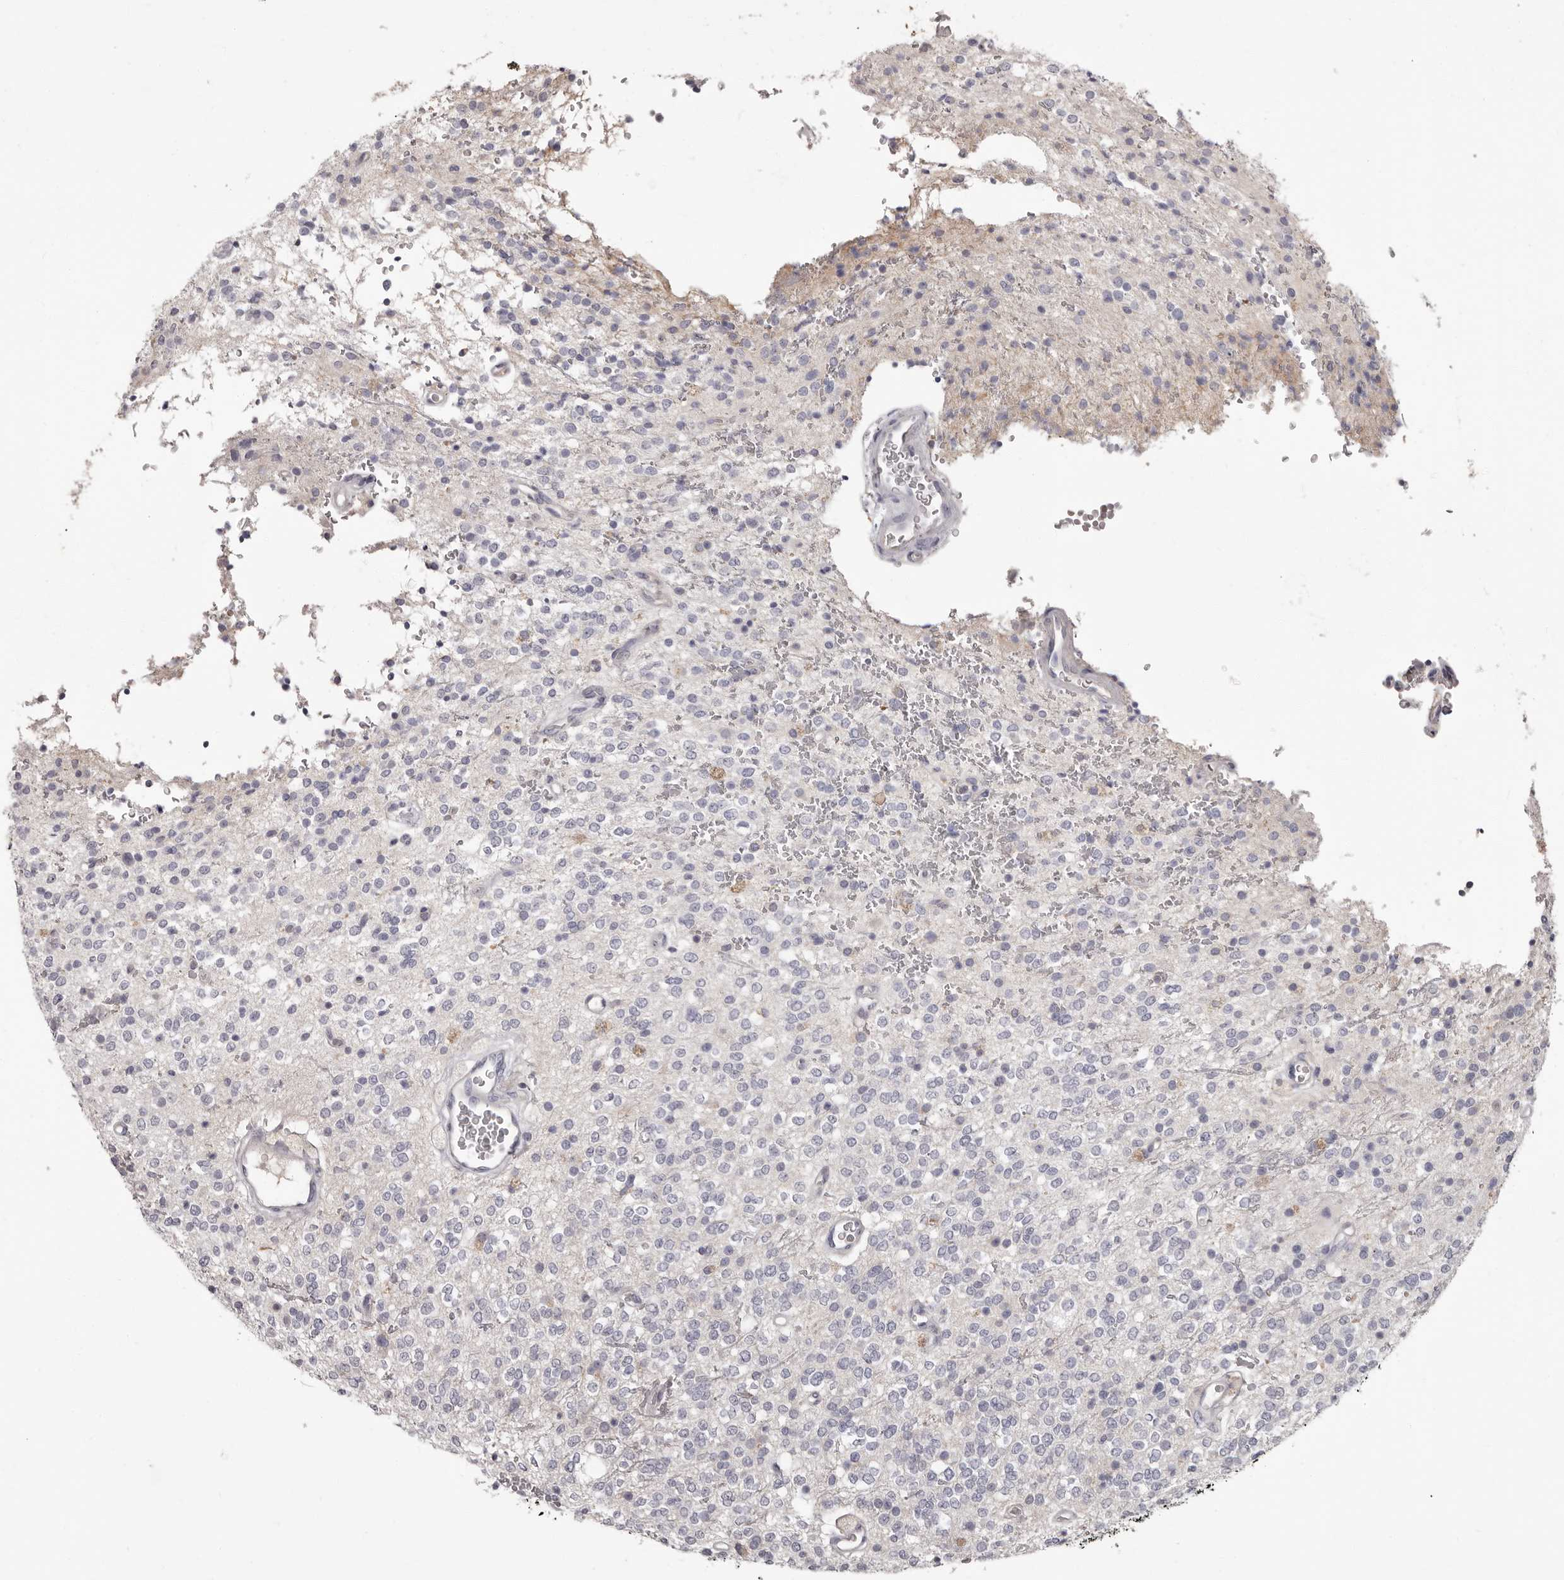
{"staining": {"intensity": "negative", "quantity": "none", "location": "none"}, "tissue": "glioma", "cell_type": "Tumor cells", "image_type": "cancer", "snomed": [{"axis": "morphology", "description": "Glioma, malignant, High grade"}, {"axis": "topography", "description": "Brain"}], "caption": "An IHC image of malignant high-grade glioma is shown. There is no staining in tumor cells of malignant high-grade glioma.", "gene": "APEH", "patient": {"sex": "male", "age": 34}}